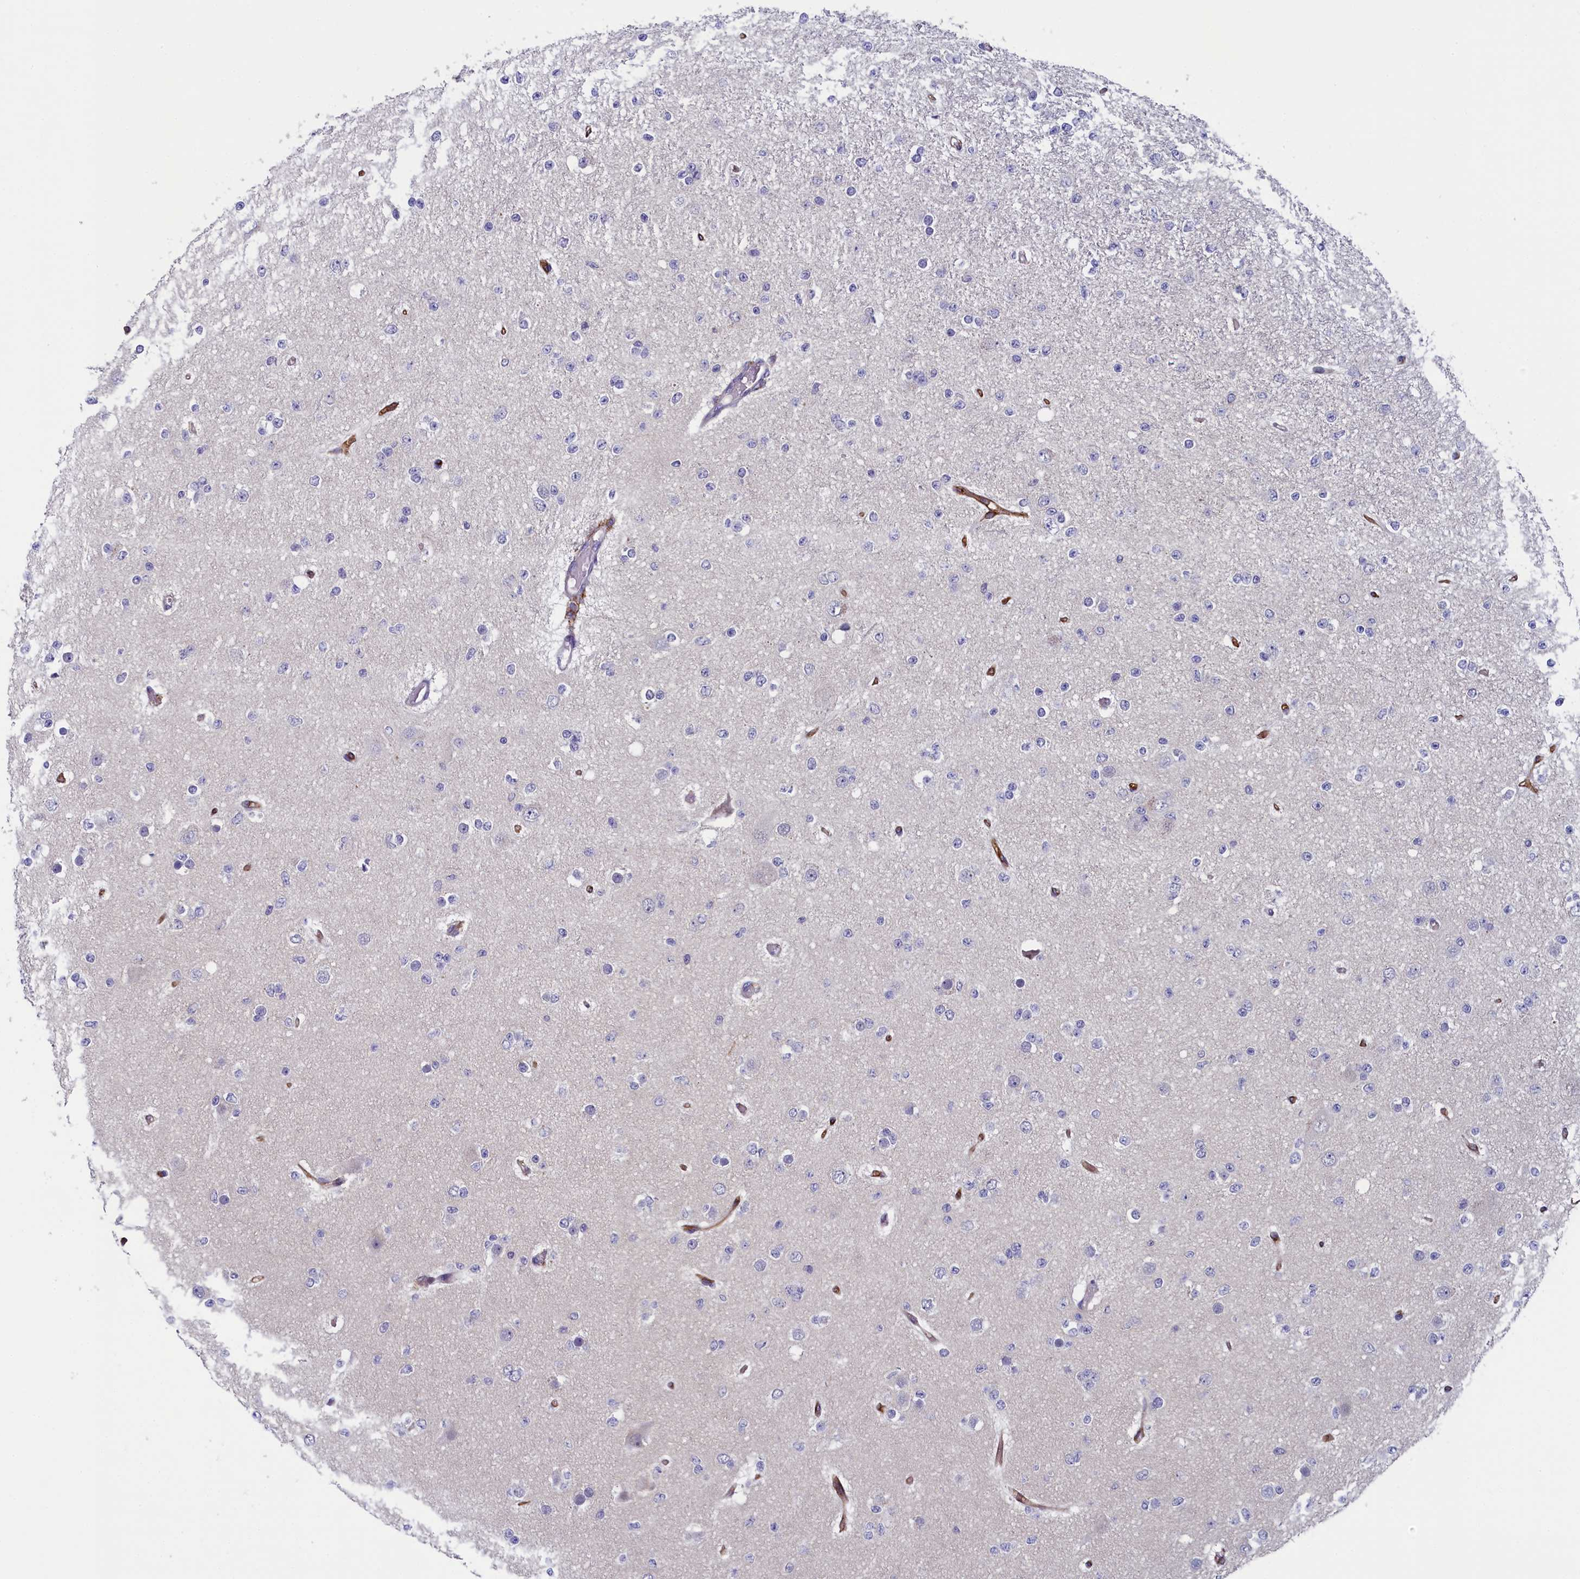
{"staining": {"intensity": "negative", "quantity": "none", "location": "none"}, "tissue": "glioma", "cell_type": "Tumor cells", "image_type": "cancer", "snomed": [{"axis": "morphology", "description": "Glioma, malignant, Low grade"}, {"axis": "topography", "description": "Brain"}], "caption": "Immunohistochemical staining of low-grade glioma (malignant) exhibits no significant staining in tumor cells.", "gene": "ANKRD39", "patient": {"sex": "female", "age": 22}}